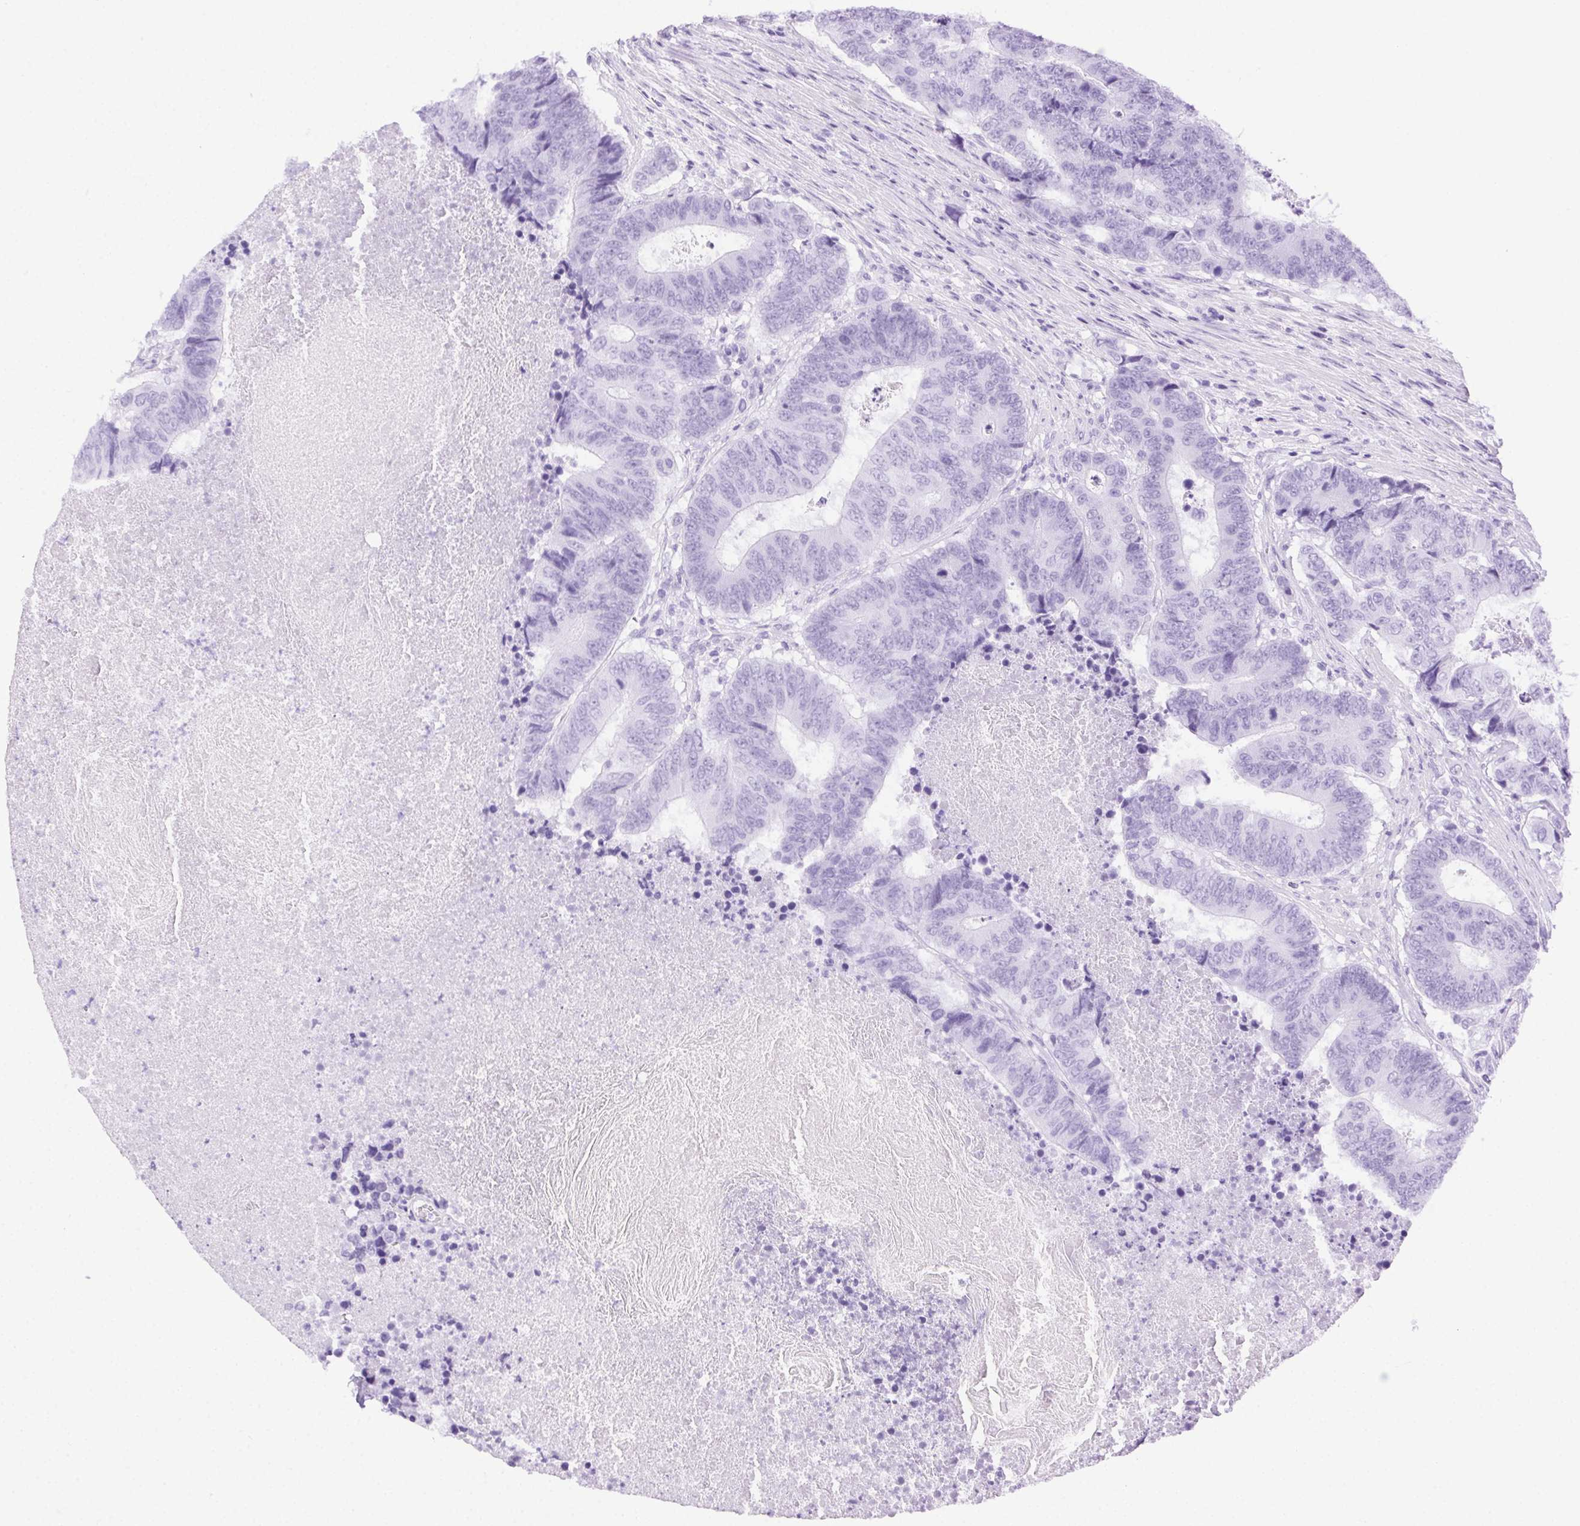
{"staining": {"intensity": "negative", "quantity": "none", "location": "none"}, "tissue": "colorectal cancer", "cell_type": "Tumor cells", "image_type": "cancer", "snomed": [{"axis": "morphology", "description": "Adenocarcinoma, NOS"}, {"axis": "topography", "description": "Colon"}], "caption": "Immunohistochemistry image of neoplastic tissue: human colorectal adenocarcinoma stained with DAB (3,3'-diaminobenzidine) demonstrates no significant protein expression in tumor cells.", "gene": "CLDN10", "patient": {"sex": "female", "age": 48}}